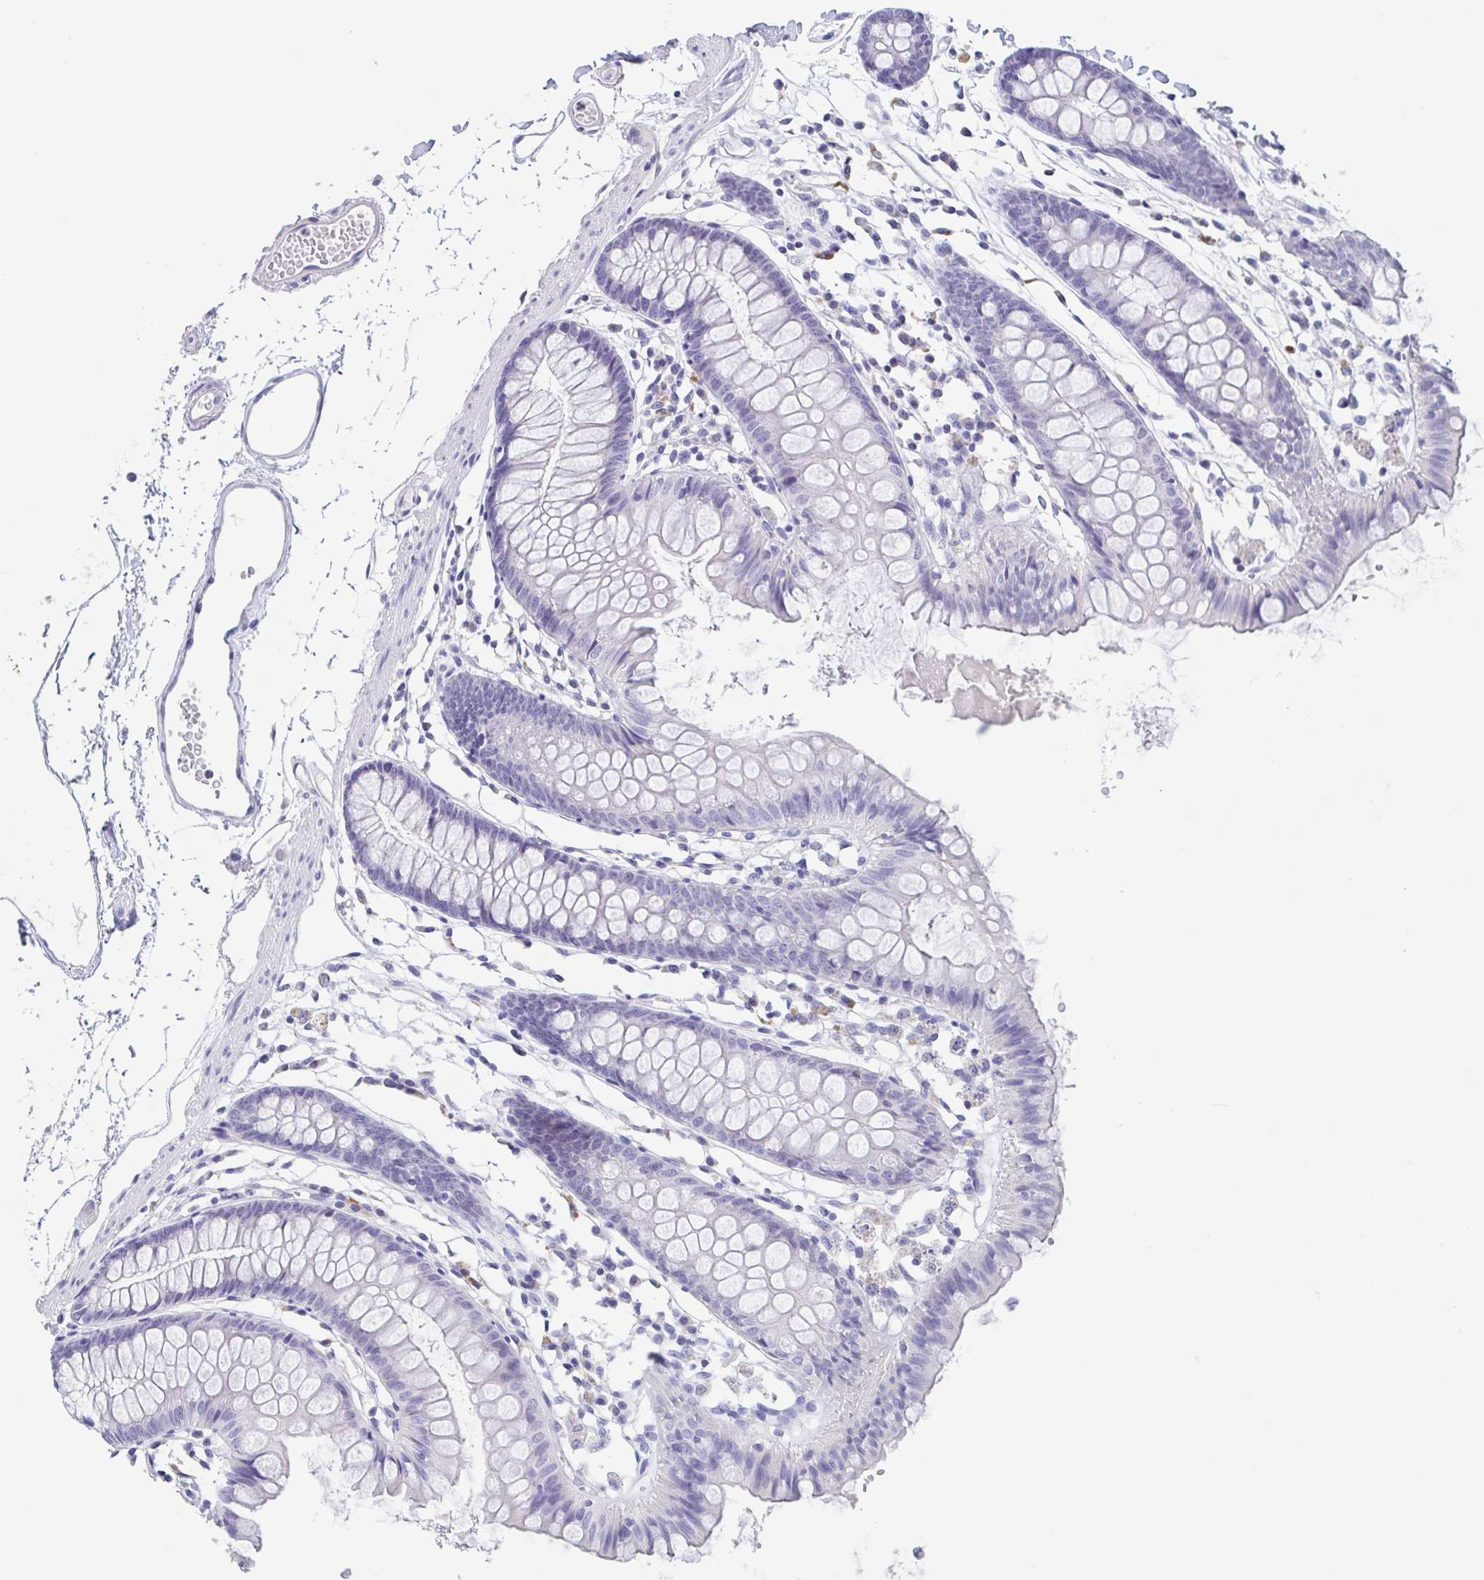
{"staining": {"intensity": "negative", "quantity": "none", "location": "none"}, "tissue": "colon", "cell_type": "Endothelial cells", "image_type": "normal", "snomed": [{"axis": "morphology", "description": "Normal tissue, NOS"}, {"axis": "topography", "description": "Colon"}], "caption": "DAB immunohistochemical staining of benign human colon displays no significant positivity in endothelial cells. (DAB IHC with hematoxylin counter stain).", "gene": "NOXRED1", "patient": {"sex": "female", "age": 84}}